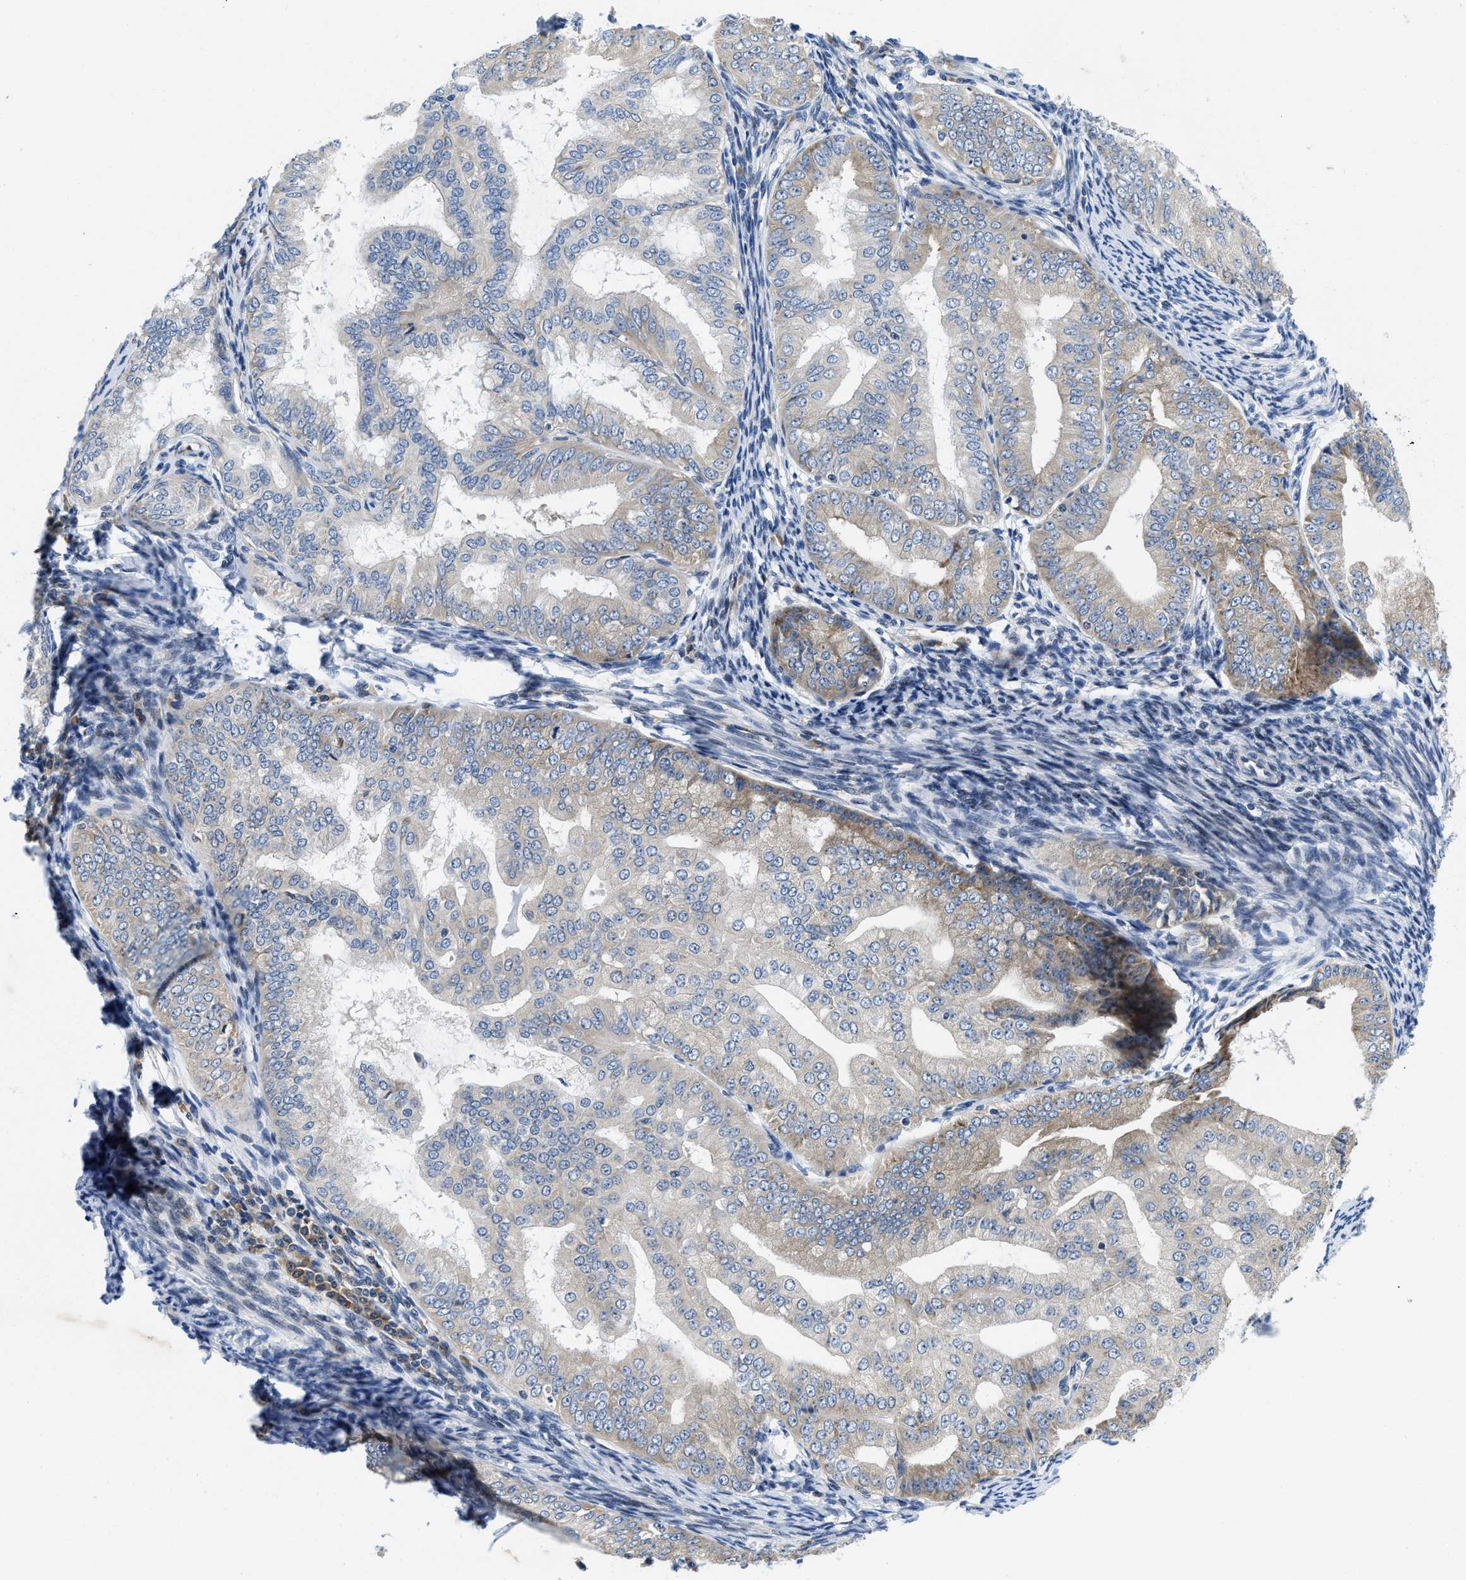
{"staining": {"intensity": "weak", "quantity": "<25%", "location": "cytoplasmic/membranous"}, "tissue": "endometrial cancer", "cell_type": "Tumor cells", "image_type": "cancer", "snomed": [{"axis": "morphology", "description": "Adenocarcinoma, NOS"}, {"axis": "topography", "description": "Endometrium"}], "caption": "The immunohistochemistry (IHC) image has no significant positivity in tumor cells of adenocarcinoma (endometrial) tissue. (DAB IHC visualized using brightfield microscopy, high magnification).", "gene": "IKBKE", "patient": {"sex": "female", "age": 63}}